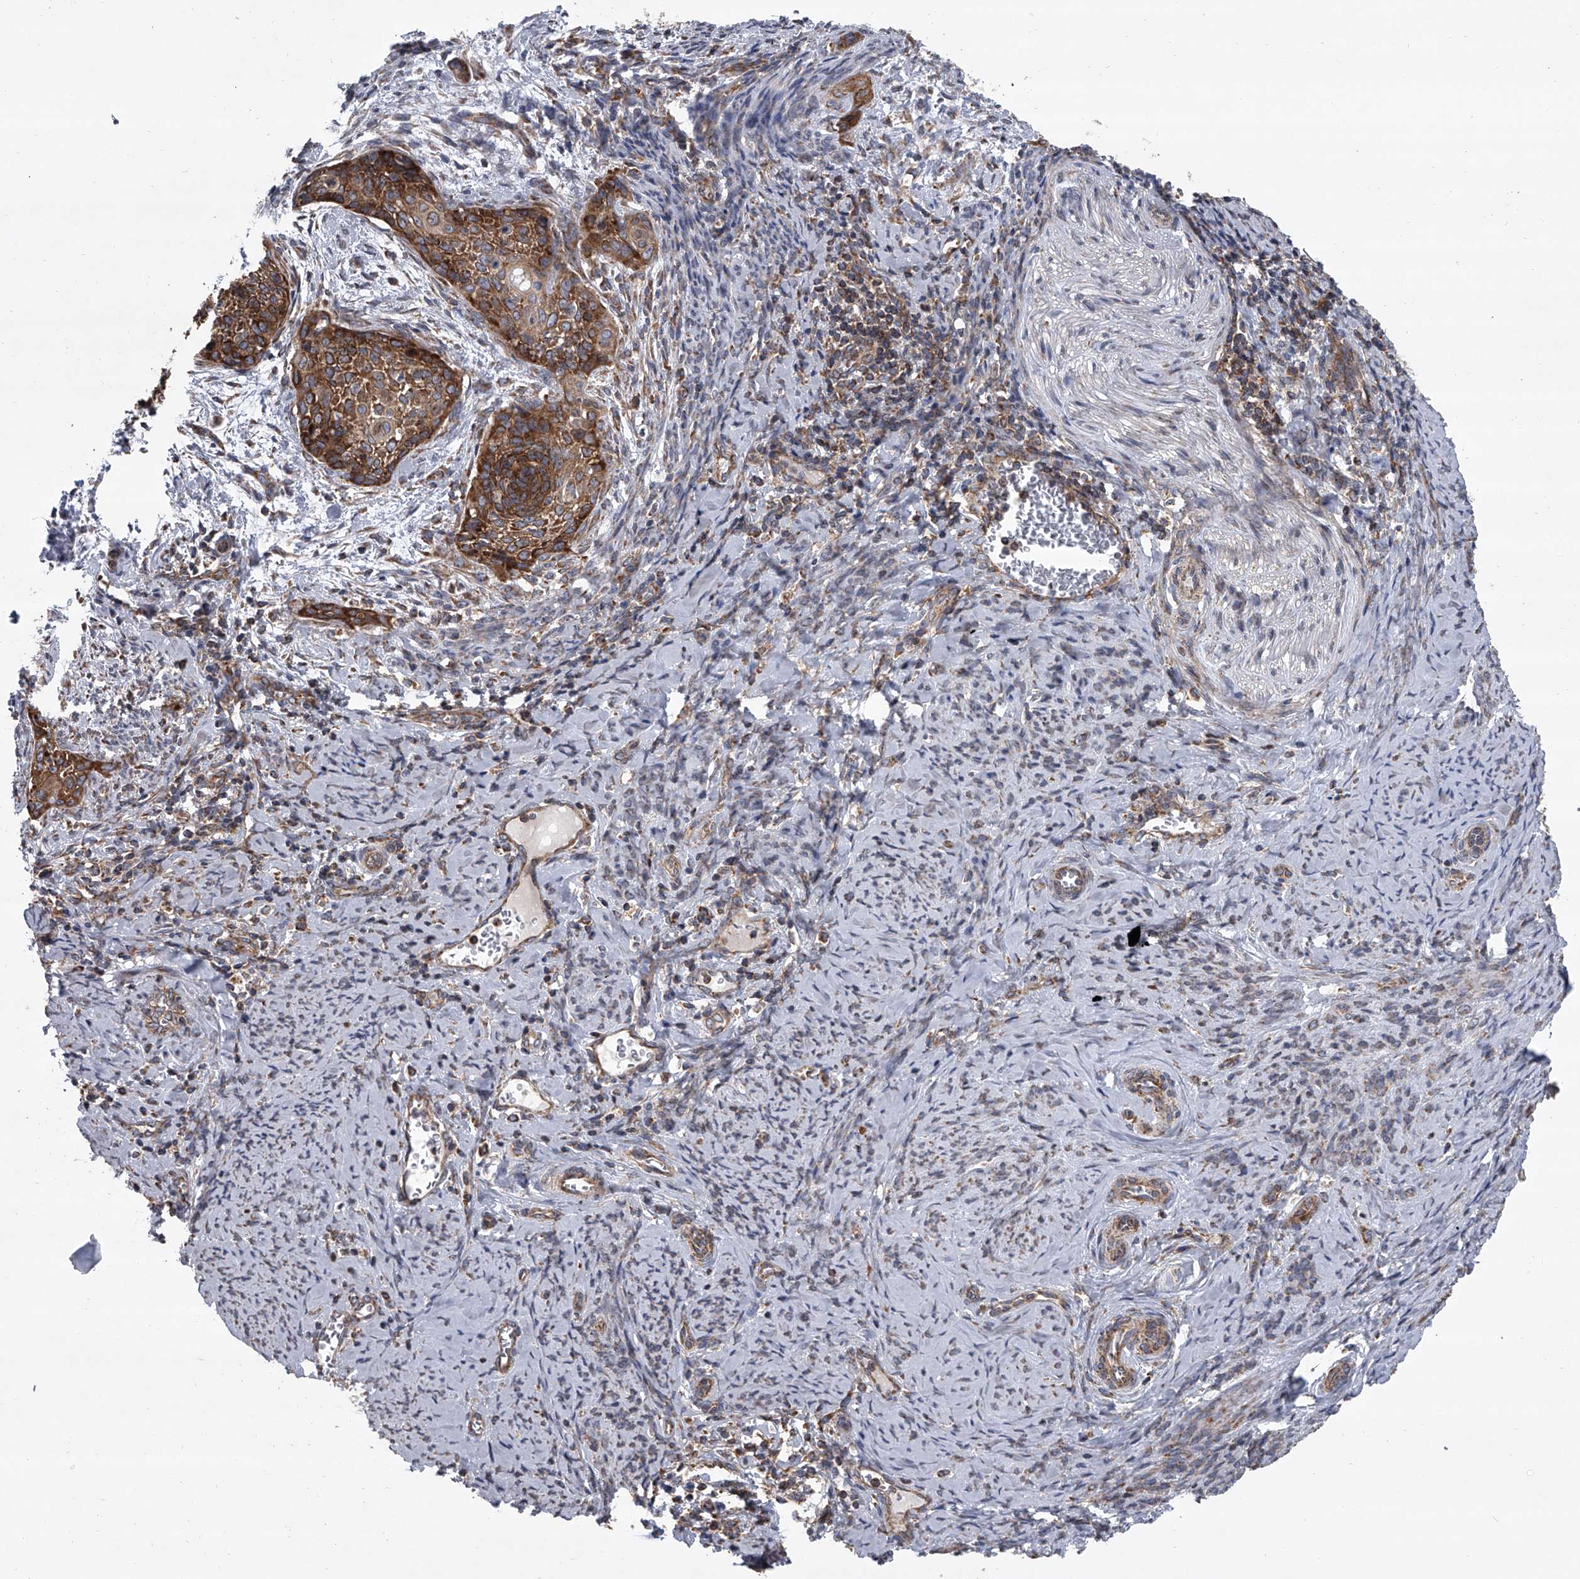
{"staining": {"intensity": "moderate", "quantity": ">75%", "location": "cytoplasmic/membranous"}, "tissue": "cervical cancer", "cell_type": "Tumor cells", "image_type": "cancer", "snomed": [{"axis": "morphology", "description": "Squamous cell carcinoma, NOS"}, {"axis": "topography", "description": "Cervix"}], "caption": "Cervical cancer stained with a brown dye shows moderate cytoplasmic/membranous positive positivity in approximately >75% of tumor cells.", "gene": "ZC3H15", "patient": {"sex": "female", "age": 33}}